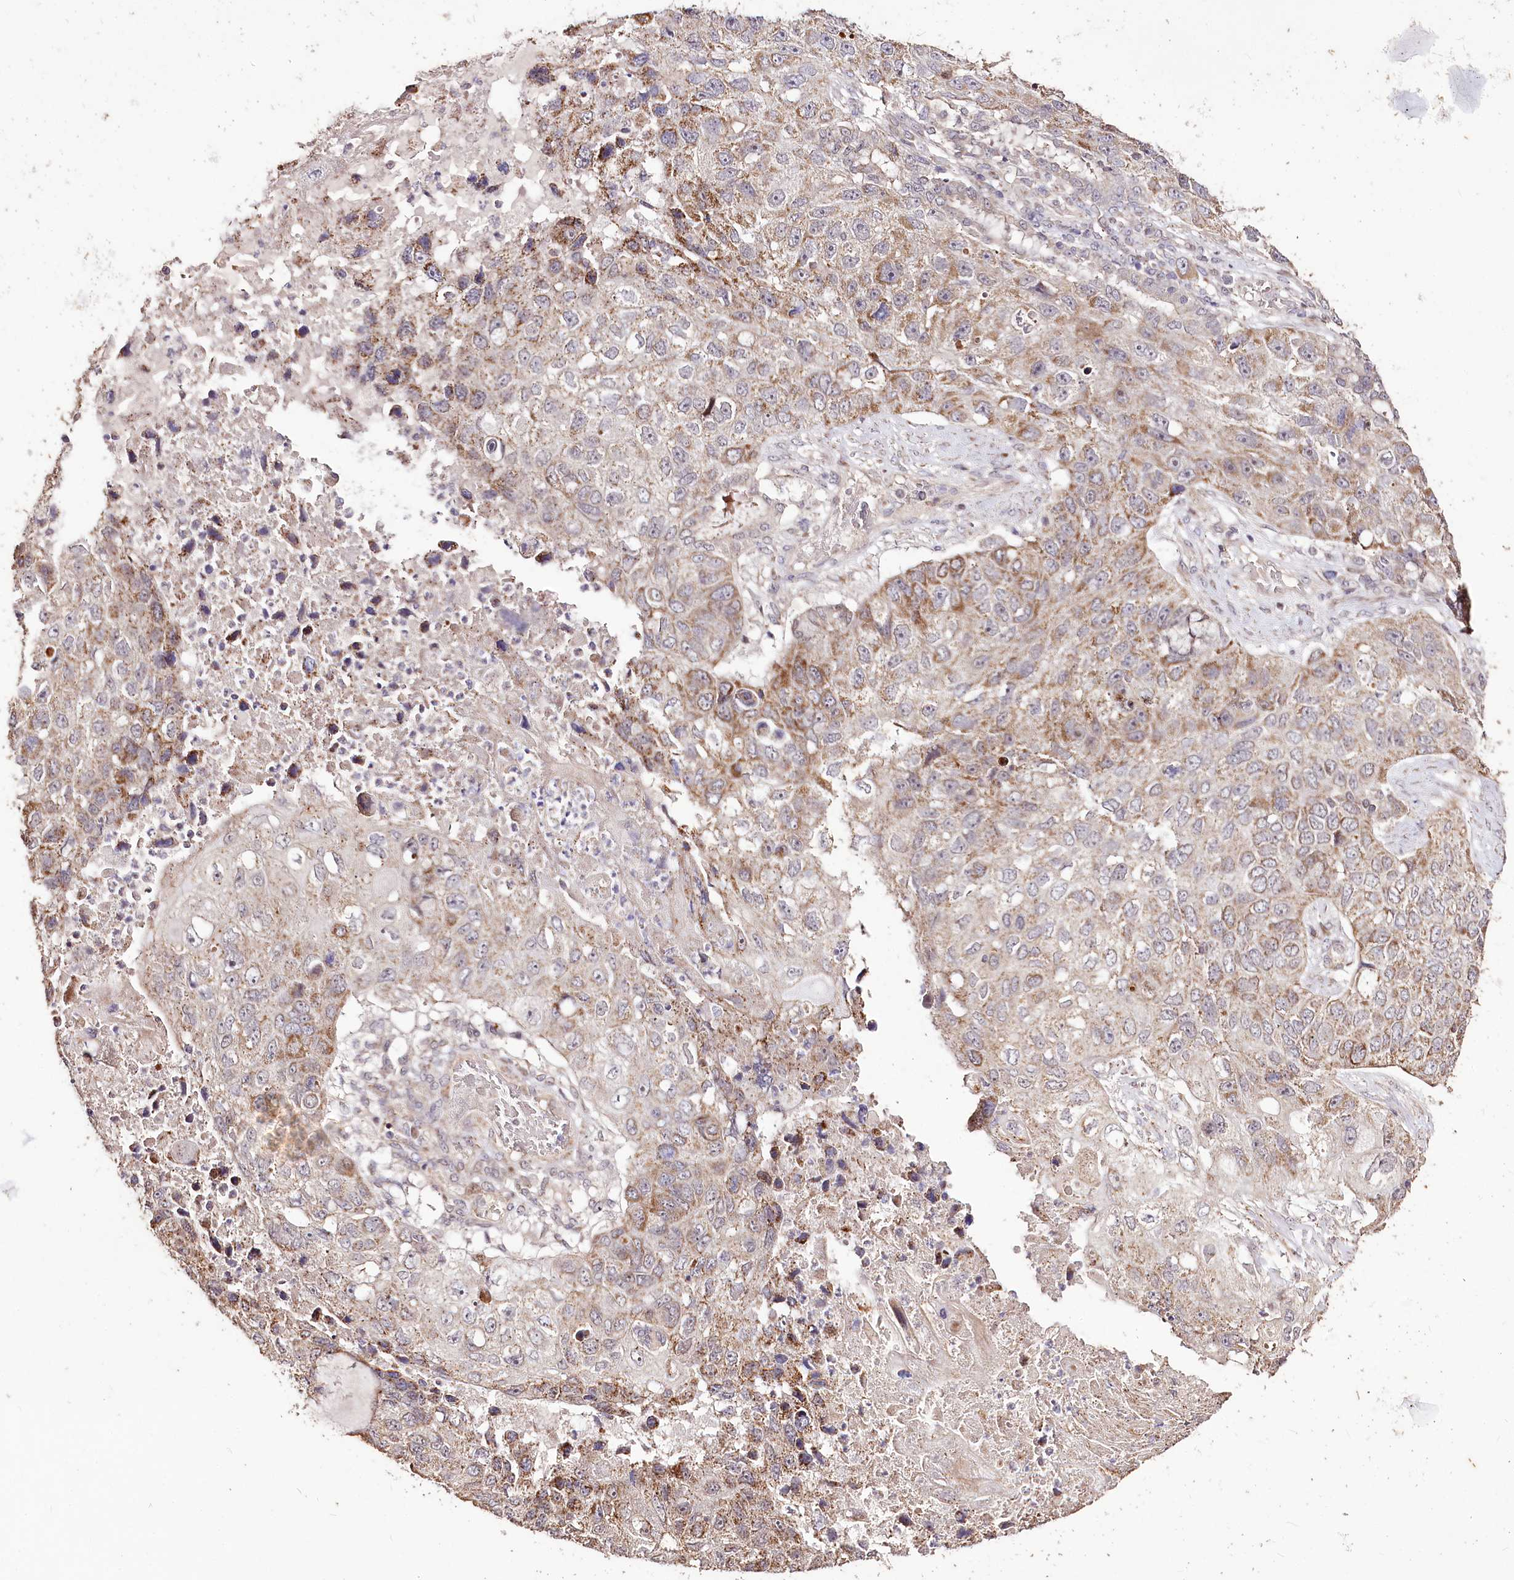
{"staining": {"intensity": "weak", "quantity": ">75%", "location": "cytoplasmic/membranous"}, "tissue": "lung cancer", "cell_type": "Tumor cells", "image_type": "cancer", "snomed": [{"axis": "morphology", "description": "Squamous cell carcinoma, NOS"}, {"axis": "topography", "description": "Lung"}], "caption": "Immunohistochemical staining of lung cancer reveals low levels of weak cytoplasmic/membranous protein expression in about >75% of tumor cells. (brown staining indicates protein expression, while blue staining denotes nuclei).", "gene": "CARD19", "patient": {"sex": "male", "age": 61}}